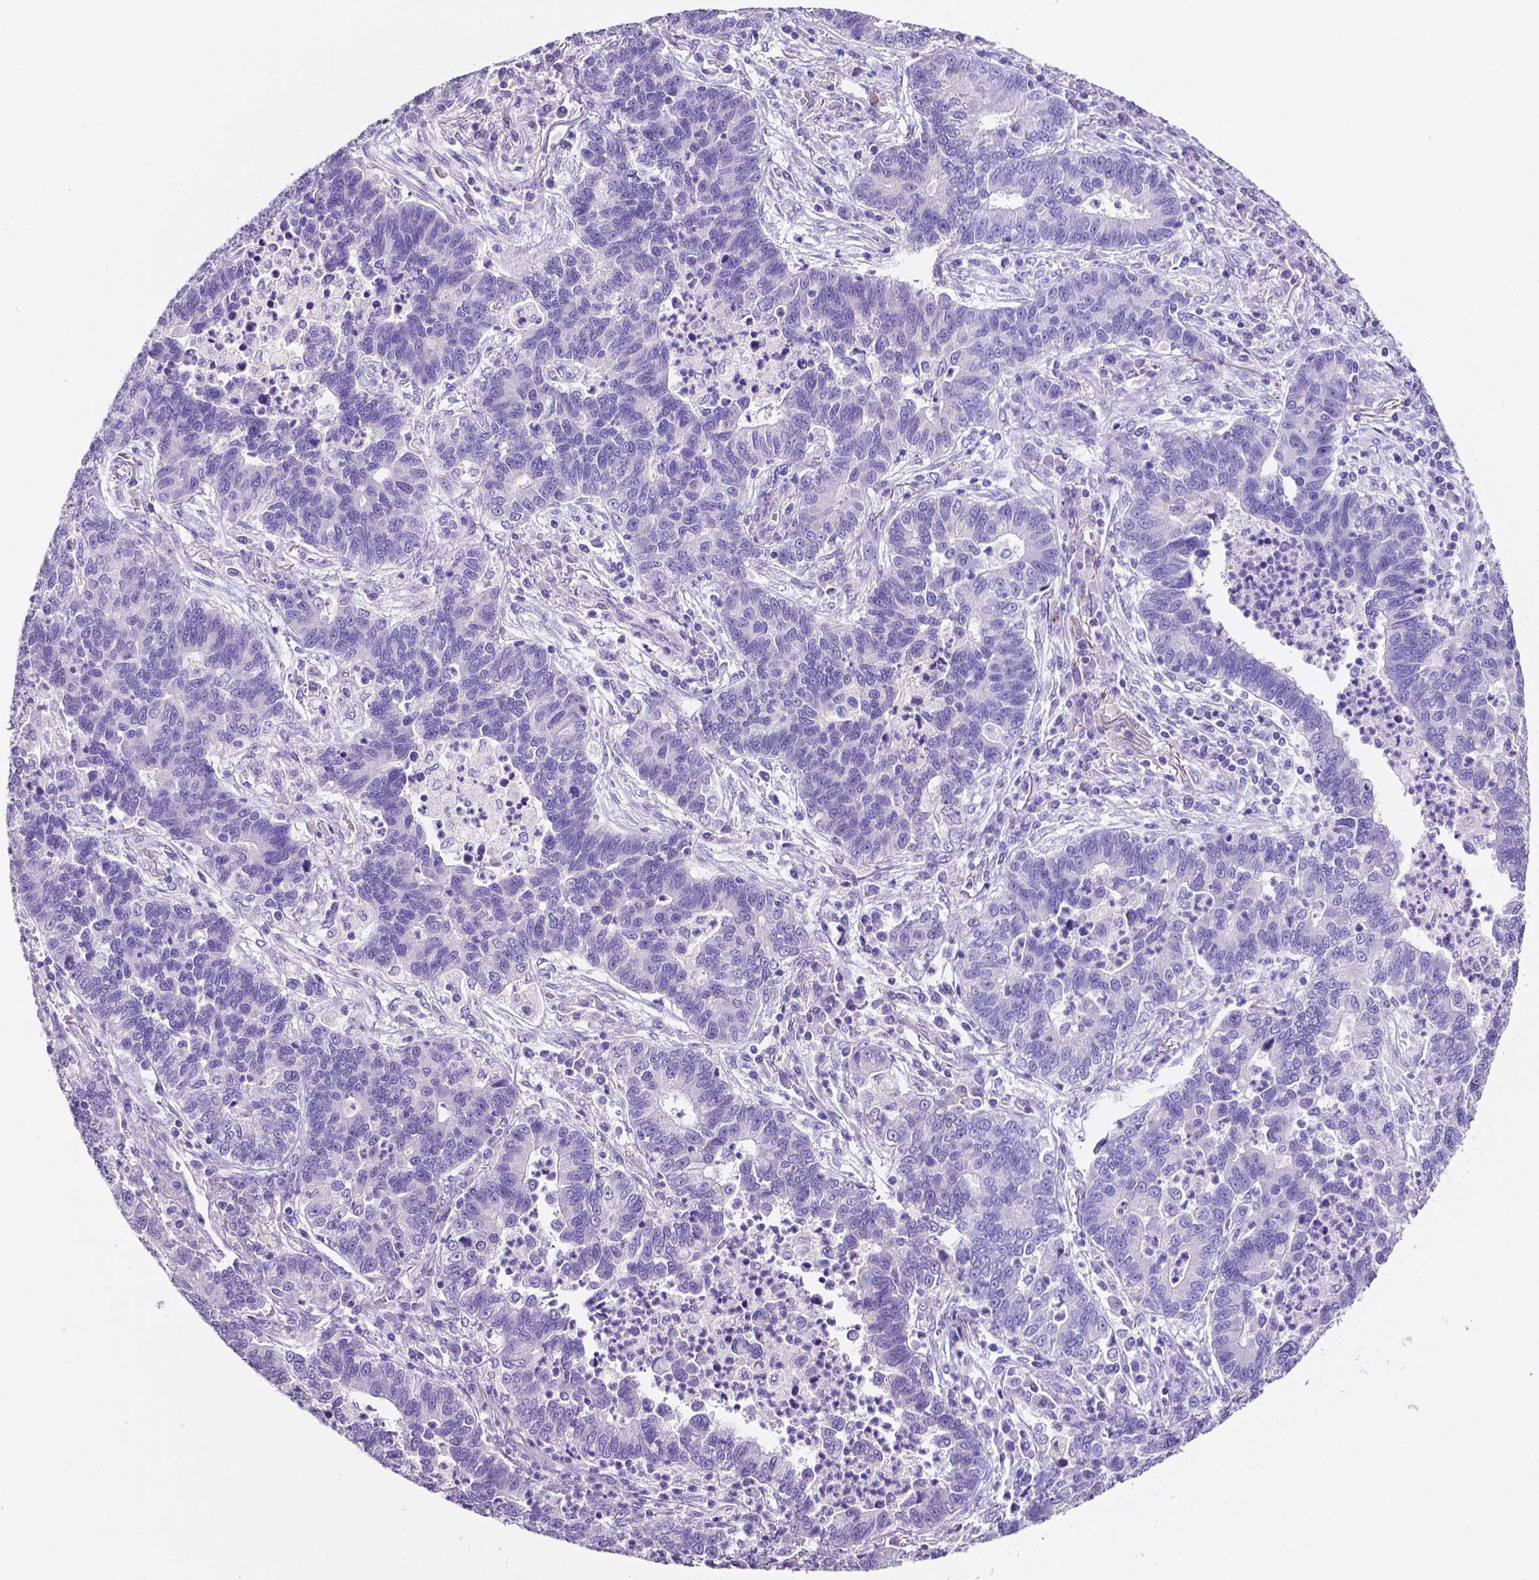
{"staining": {"intensity": "negative", "quantity": "none", "location": "none"}, "tissue": "lung cancer", "cell_type": "Tumor cells", "image_type": "cancer", "snomed": [{"axis": "morphology", "description": "Adenocarcinoma, NOS"}, {"axis": "topography", "description": "Lung"}], "caption": "DAB immunohistochemical staining of human lung adenocarcinoma displays no significant staining in tumor cells.", "gene": "SLC22A2", "patient": {"sex": "female", "age": 57}}